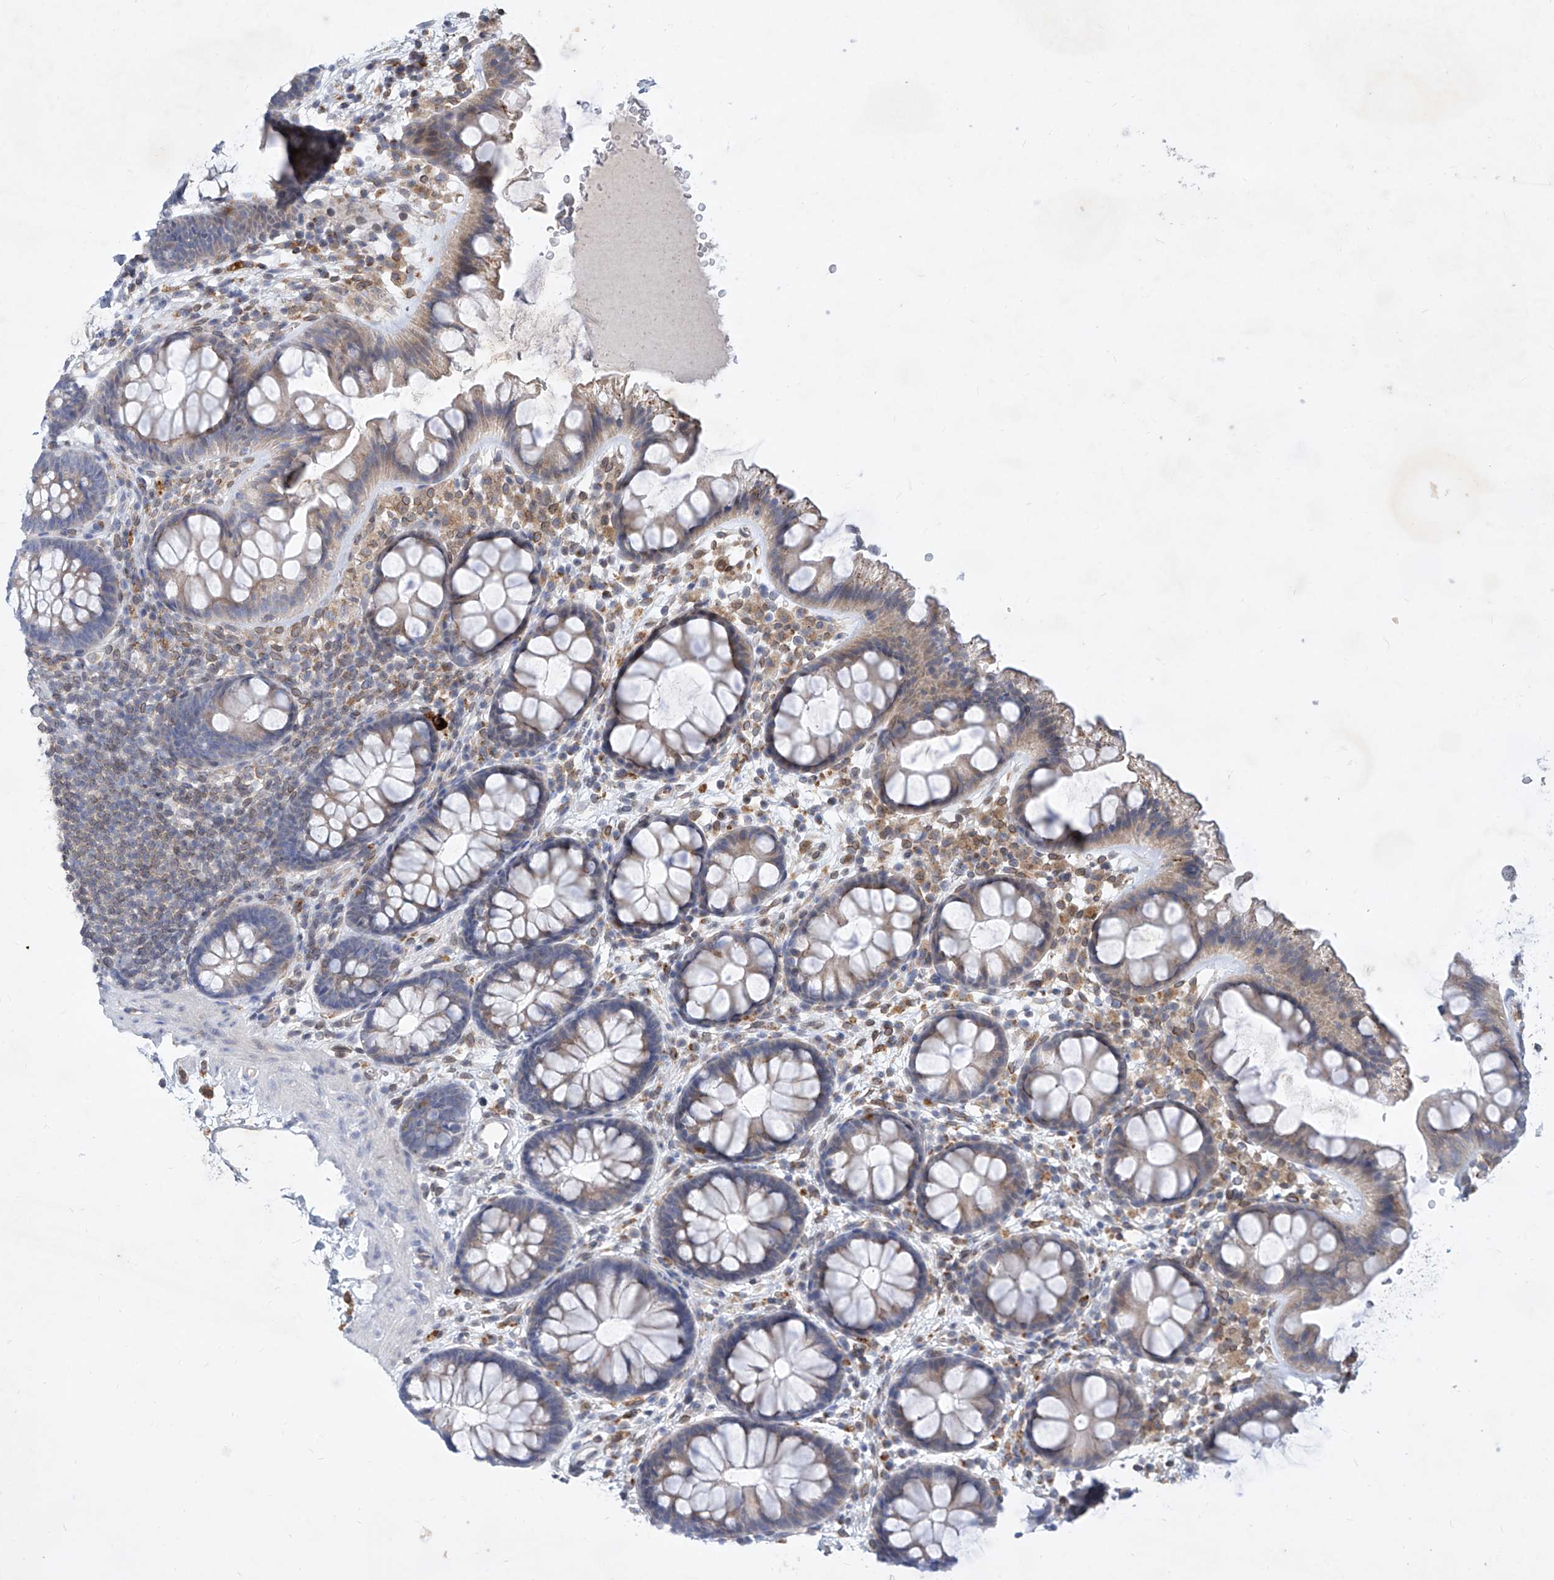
{"staining": {"intensity": "weak", "quantity": "25%-75%", "location": "cytoplasmic/membranous"}, "tissue": "colon", "cell_type": "Endothelial cells", "image_type": "normal", "snomed": [{"axis": "morphology", "description": "Normal tissue, NOS"}, {"axis": "topography", "description": "Colon"}], "caption": "Immunohistochemistry (IHC) micrograph of unremarkable colon: human colon stained using immunohistochemistry (IHC) exhibits low levels of weak protein expression localized specifically in the cytoplasmic/membranous of endothelial cells, appearing as a cytoplasmic/membranous brown color.", "gene": "MX2", "patient": {"sex": "female", "age": 62}}